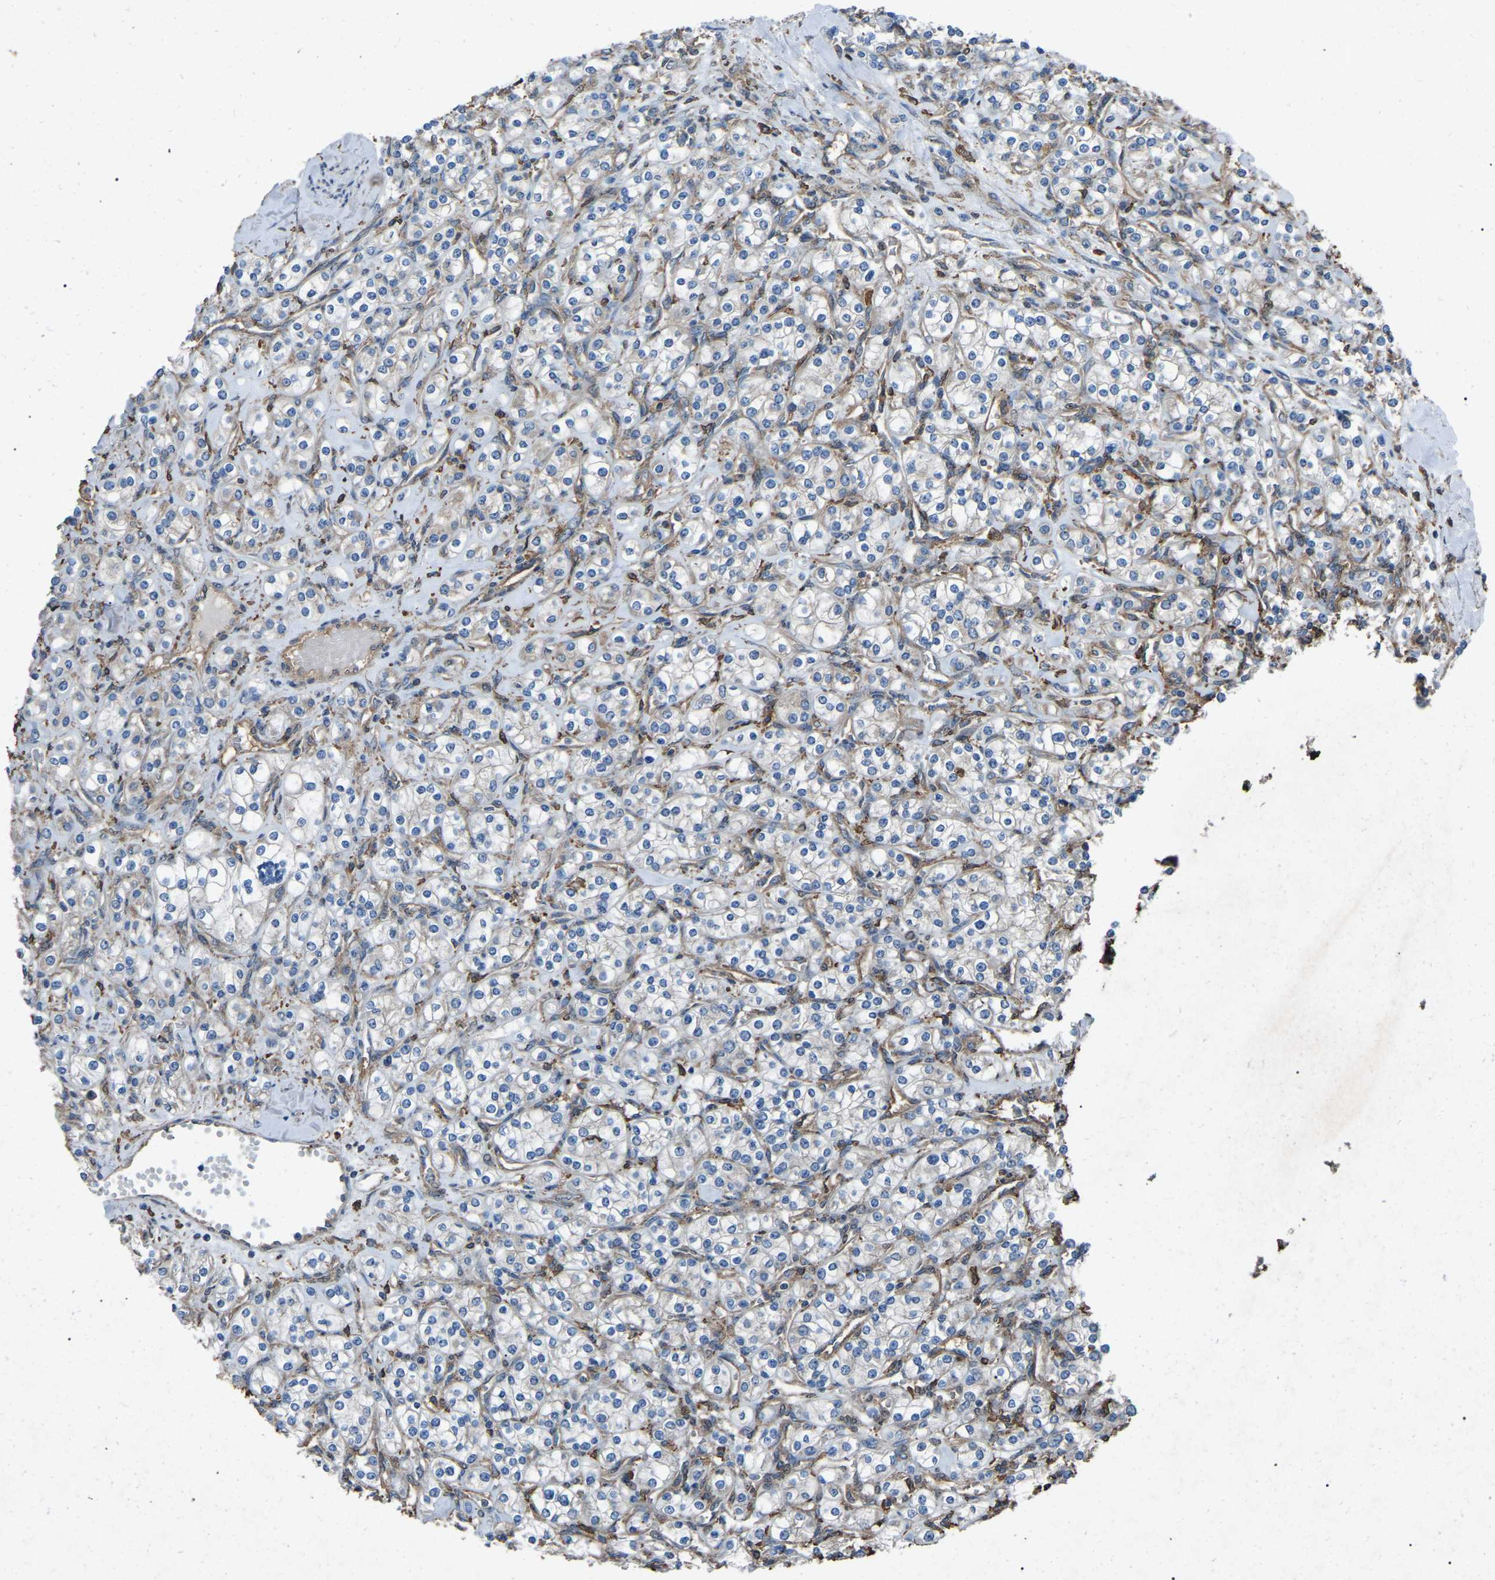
{"staining": {"intensity": "negative", "quantity": "none", "location": "none"}, "tissue": "renal cancer", "cell_type": "Tumor cells", "image_type": "cancer", "snomed": [{"axis": "morphology", "description": "Adenocarcinoma, NOS"}, {"axis": "topography", "description": "Kidney"}], "caption": "Immunohistochemistry of human adenocarcinoma (renal) demonstrates no staining in tumor cells.", "gene": "AIMP1", "patient": {"sex": "male", "age": 77}}